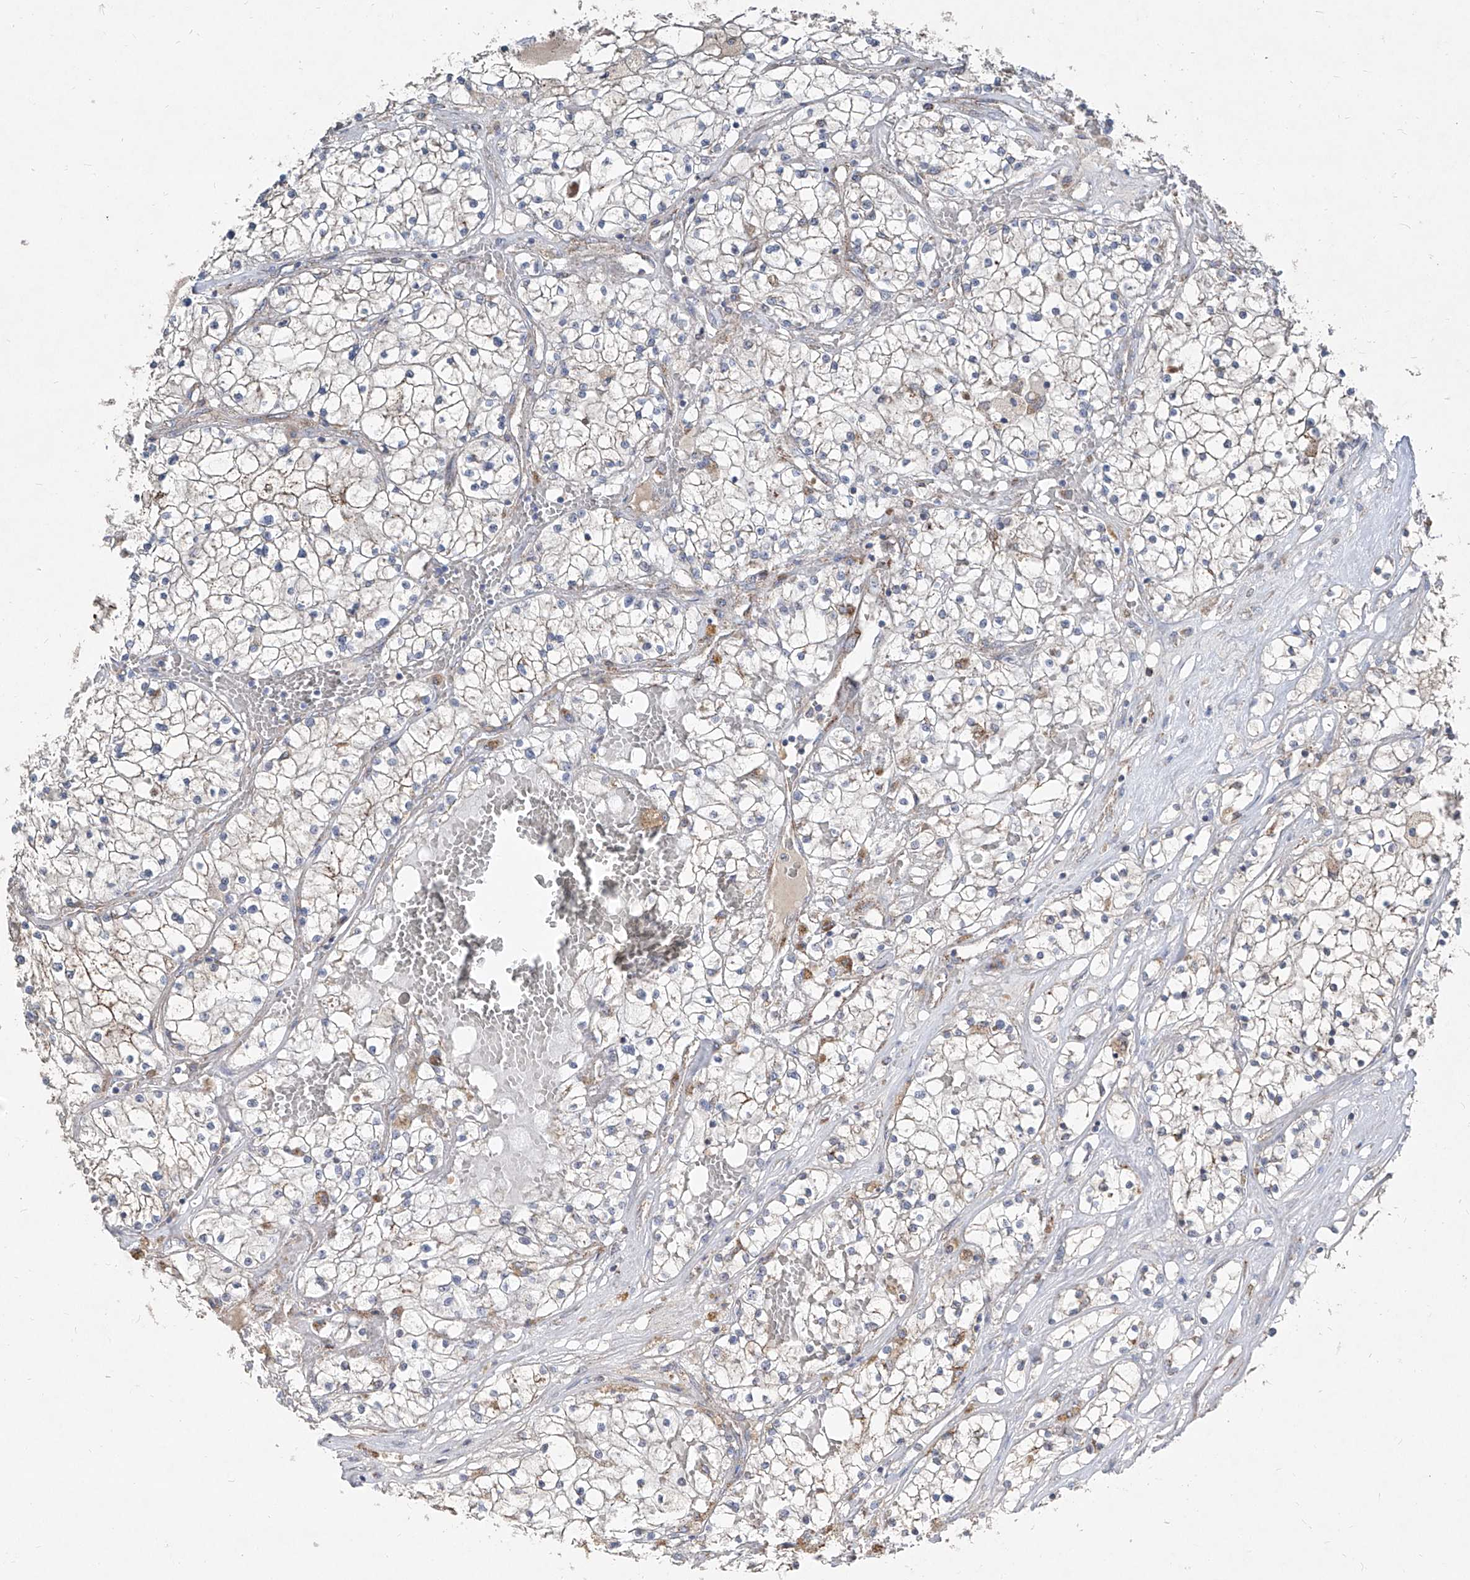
{"staining": {"intensity": "weak", "quantity": "25%-75%", "location": "cytoplasmic/membranous"}, "tissue": "renal cancer", "cell_type": "Tumor cells", "image_type": "cancer", "snomed": [{"axis": "morphology", "description": "Normal tissue, NOS"}, {"axis": "morphology", "description": "Adenocarcinoma, NOS"}, {"axis": "topography", "description": "Kidney"}], "caption": "Renal adenocarcinoma stained with a protein marker demonstrates weak staining in tumor cells.", "gene": "ABCD3", "patient": {"sex": "male", "age": 68}}